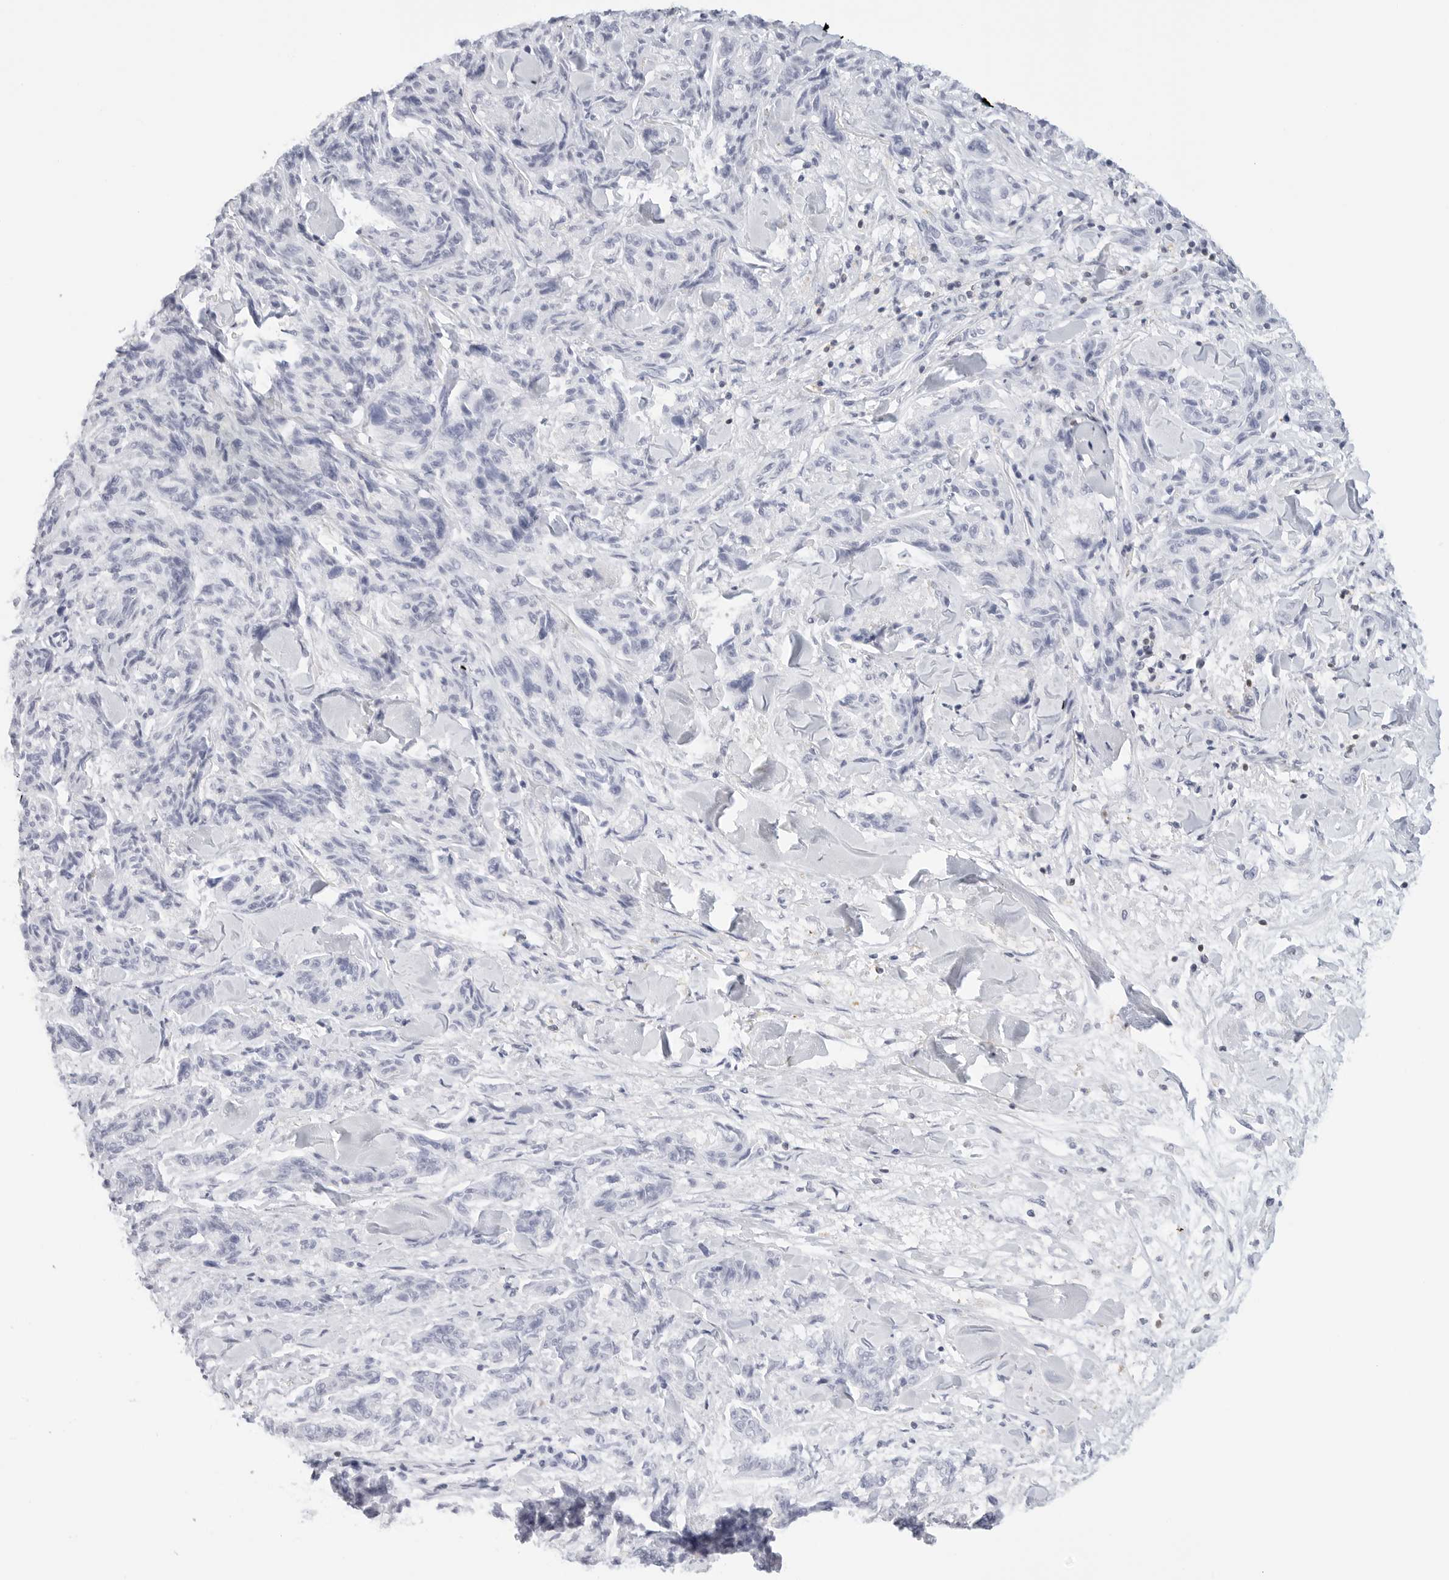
{"staining": {"intensity": "negative", "quantity": "none", "location": "none"}, "tissue": "melanoma", "cell_type": "Tumor cells", "image_type": "cancer", "snomed": [{"axis": "morphology", "description": "Malignant melanoma, NOS"}, {"axis": "topography", "description": "Skin"}], "caption": "Immunohistochemistry image of neoplastic tissue: human melanoma stained with DAB shows no significant protein positivity in tumor cells. The staining was performed using DAB to visualize the protein expression in brown, while the nuclei were stained in blue with hematoxylin (Magnification: 20x).", "gene": "SLC9A3R1", "patient": {"sex": "male", "age": 53}}